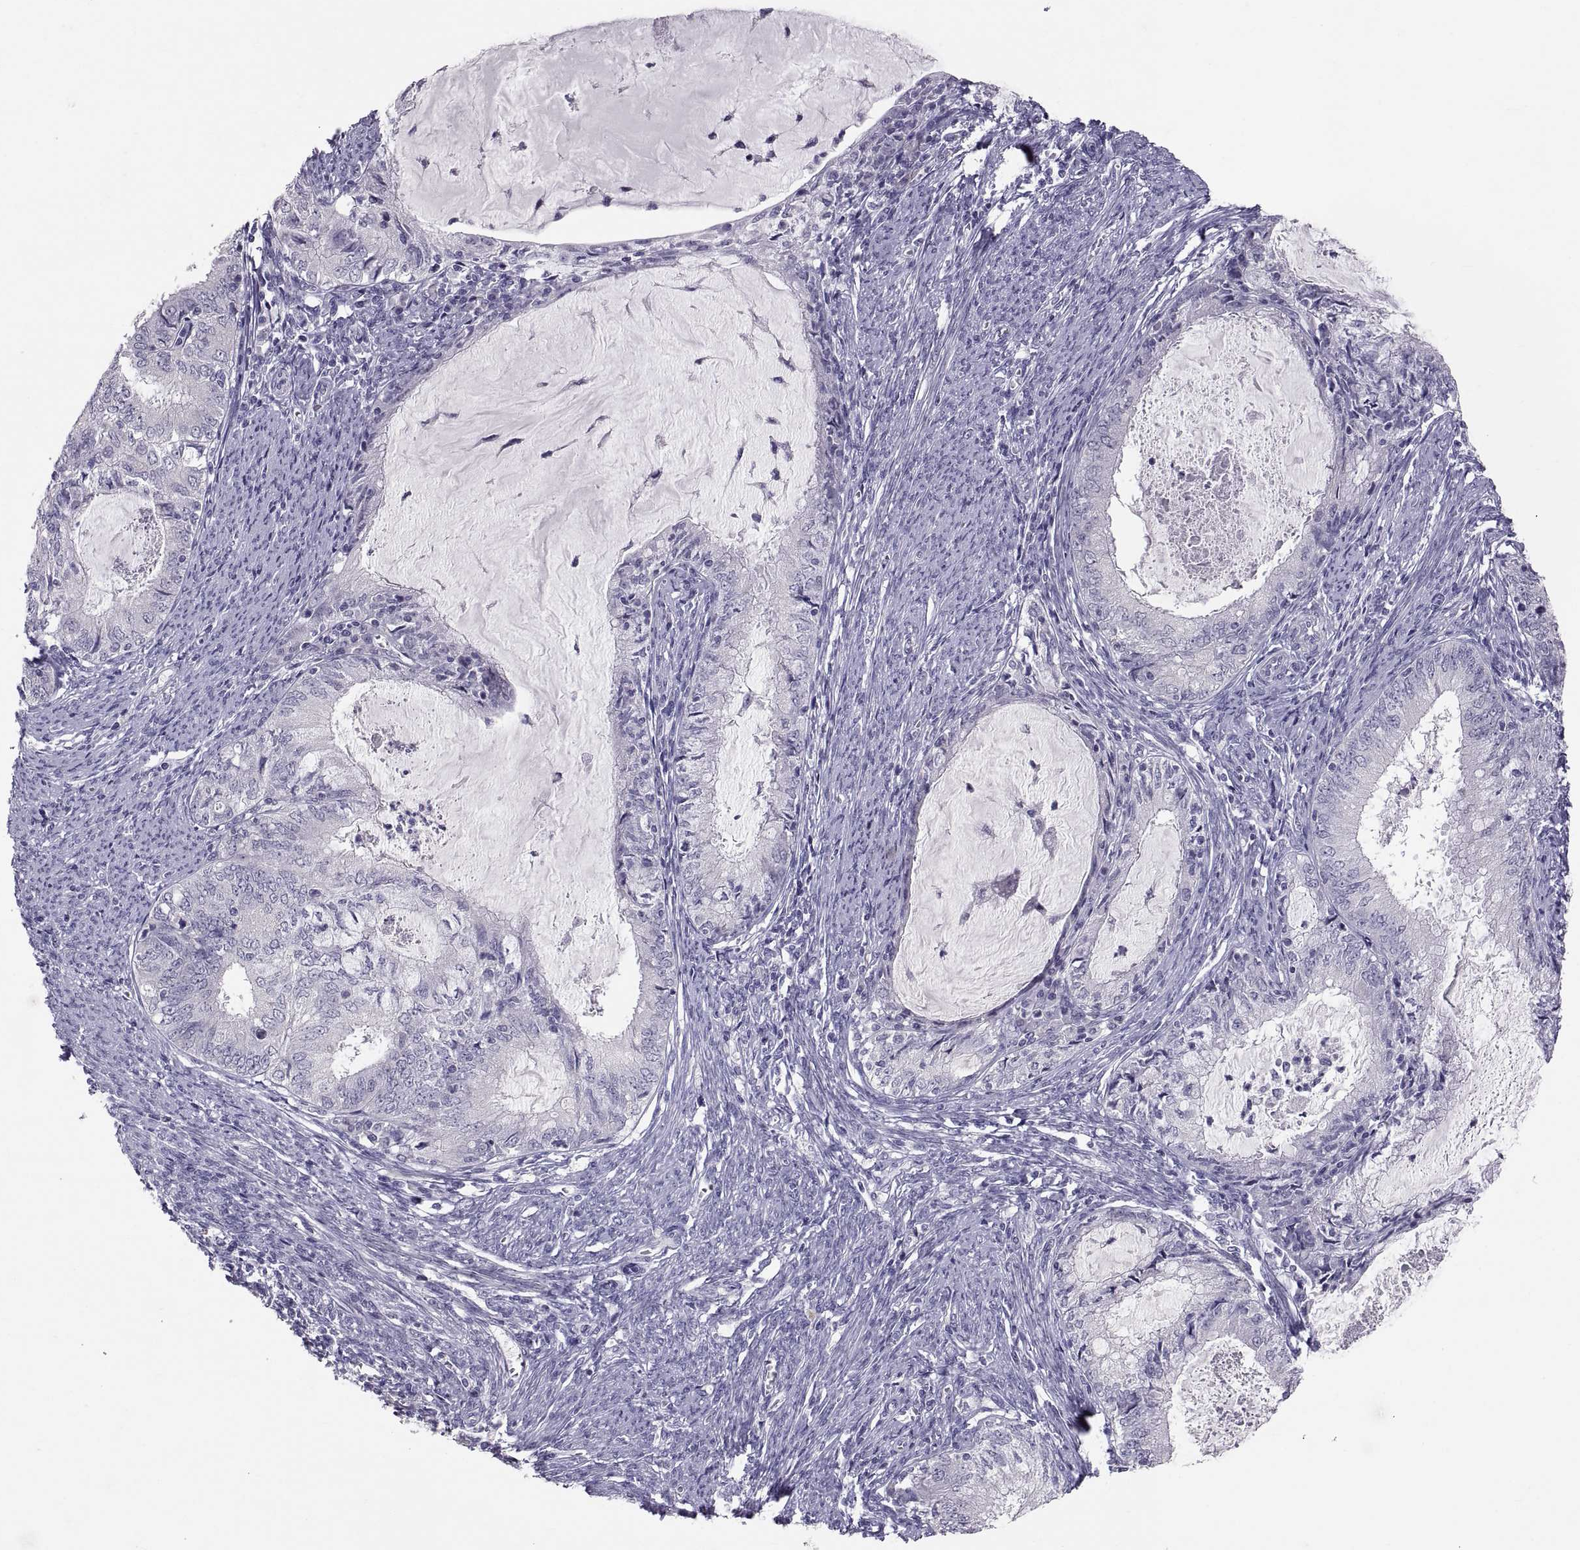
{"staining": {"intensity": "negative", "quantity": "none", "location": "none"}, "tissue": "endometrial cancer", "cell_type": "Tumor cells", "image_type": "cancer", "snomed": [{"axis": "morphology", "description": "Adenocarcinoma, NOS"}, {"axis": "topography", "description": "Endometrium"}], "caption": "Tumor cells are negative for protein expression in human adenocarcinoma (endometrial).", "gene": "PTN", "patient": {"sex": "female", "age": 57}}